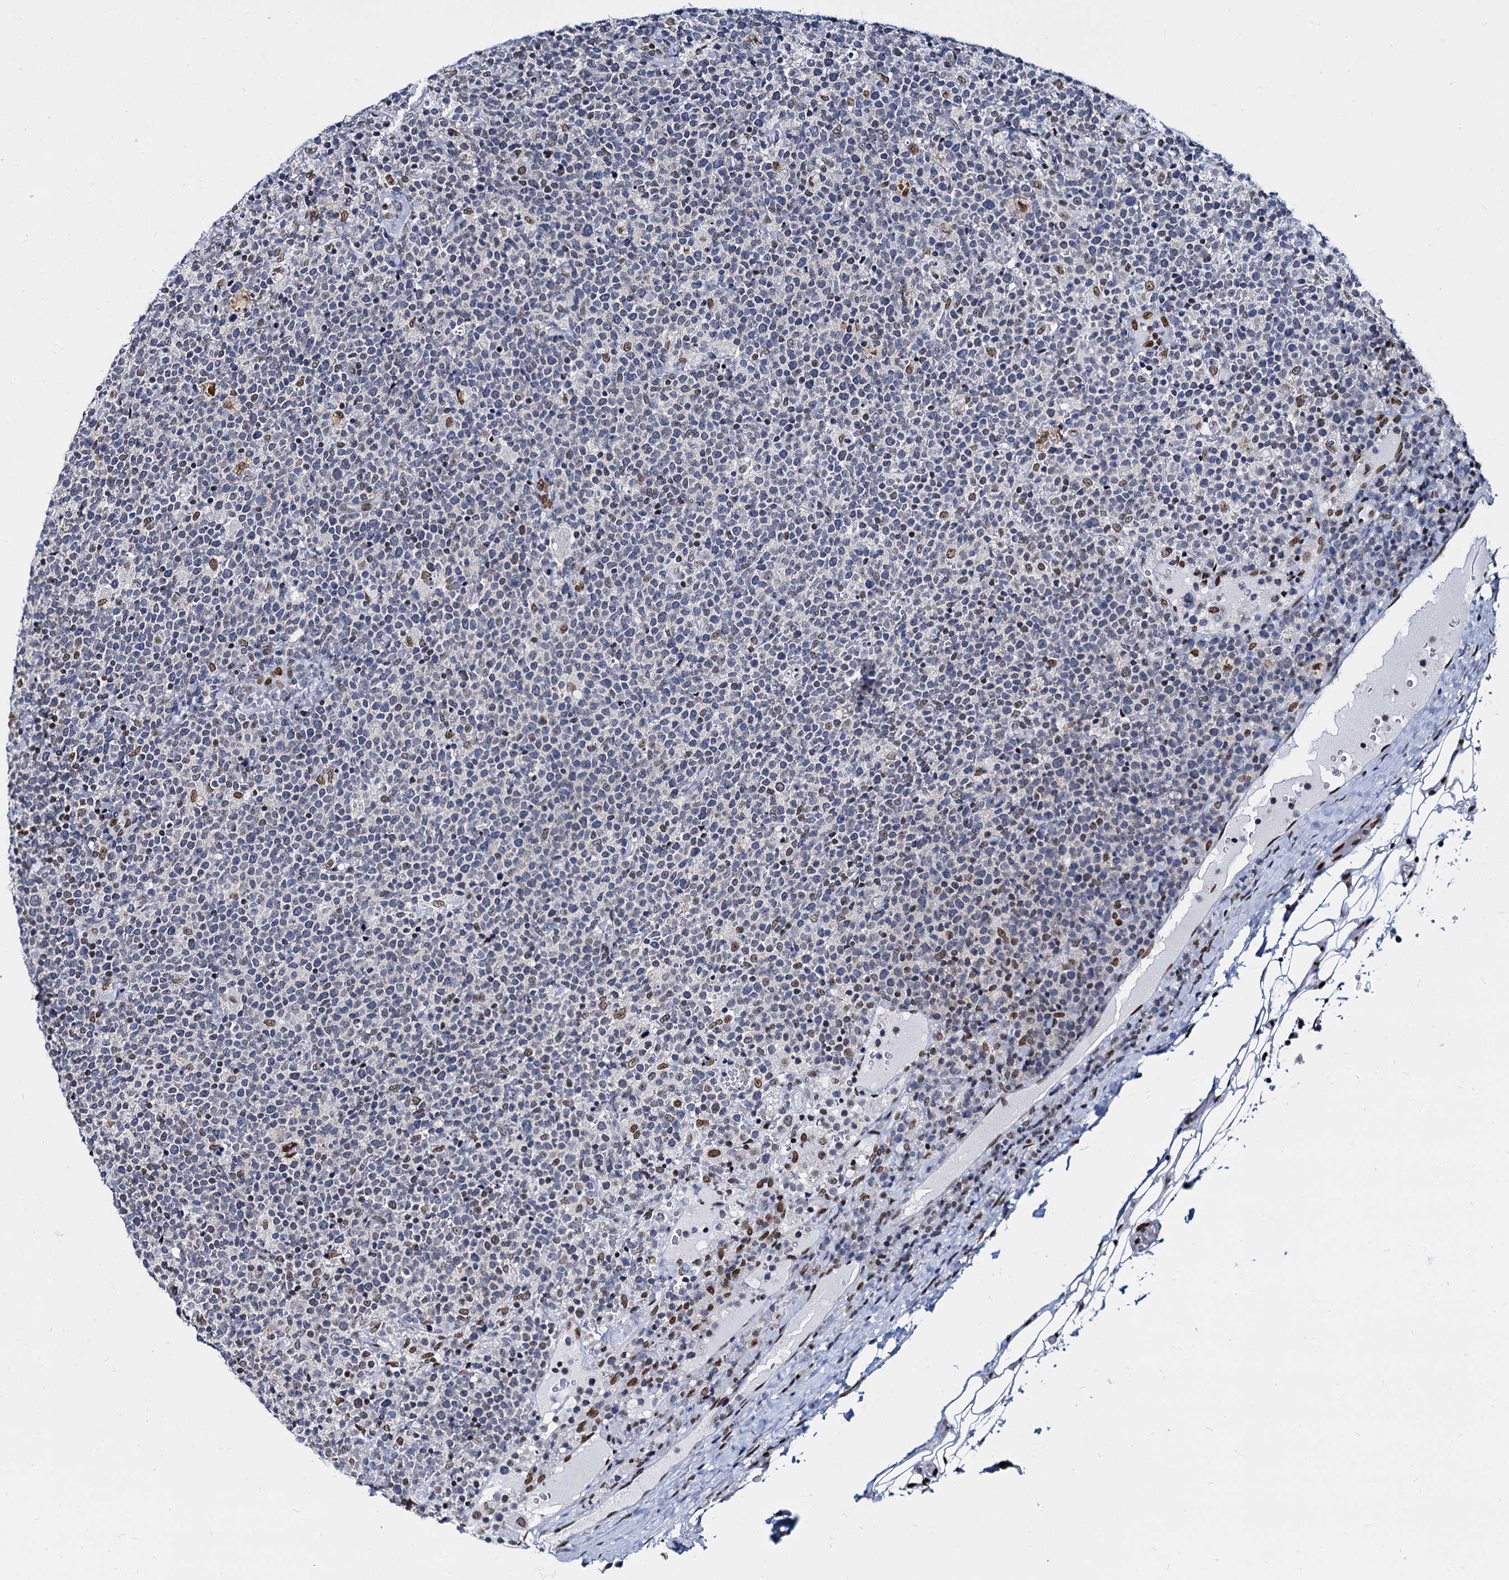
{"staining": {"intensity": "negative", "quantity": "none", "location": "none"}, "tissue": "lymphoma", "cell_type": "Tumor cells", "image_type": "cancer", "snomed": [{"axis": "morphology", "description": "Malignant lymphoma, non-Hodgkin's type, High grade"}, {"axis": "topography", "description": "Lymph node"}], "caption": "This is an immunohistochemistry (IHC) histopathology image of human lymphoma. There is no staining in tumor cells.", "gene": "CMAS", "patient": {"sex": "male", "age": 61}}